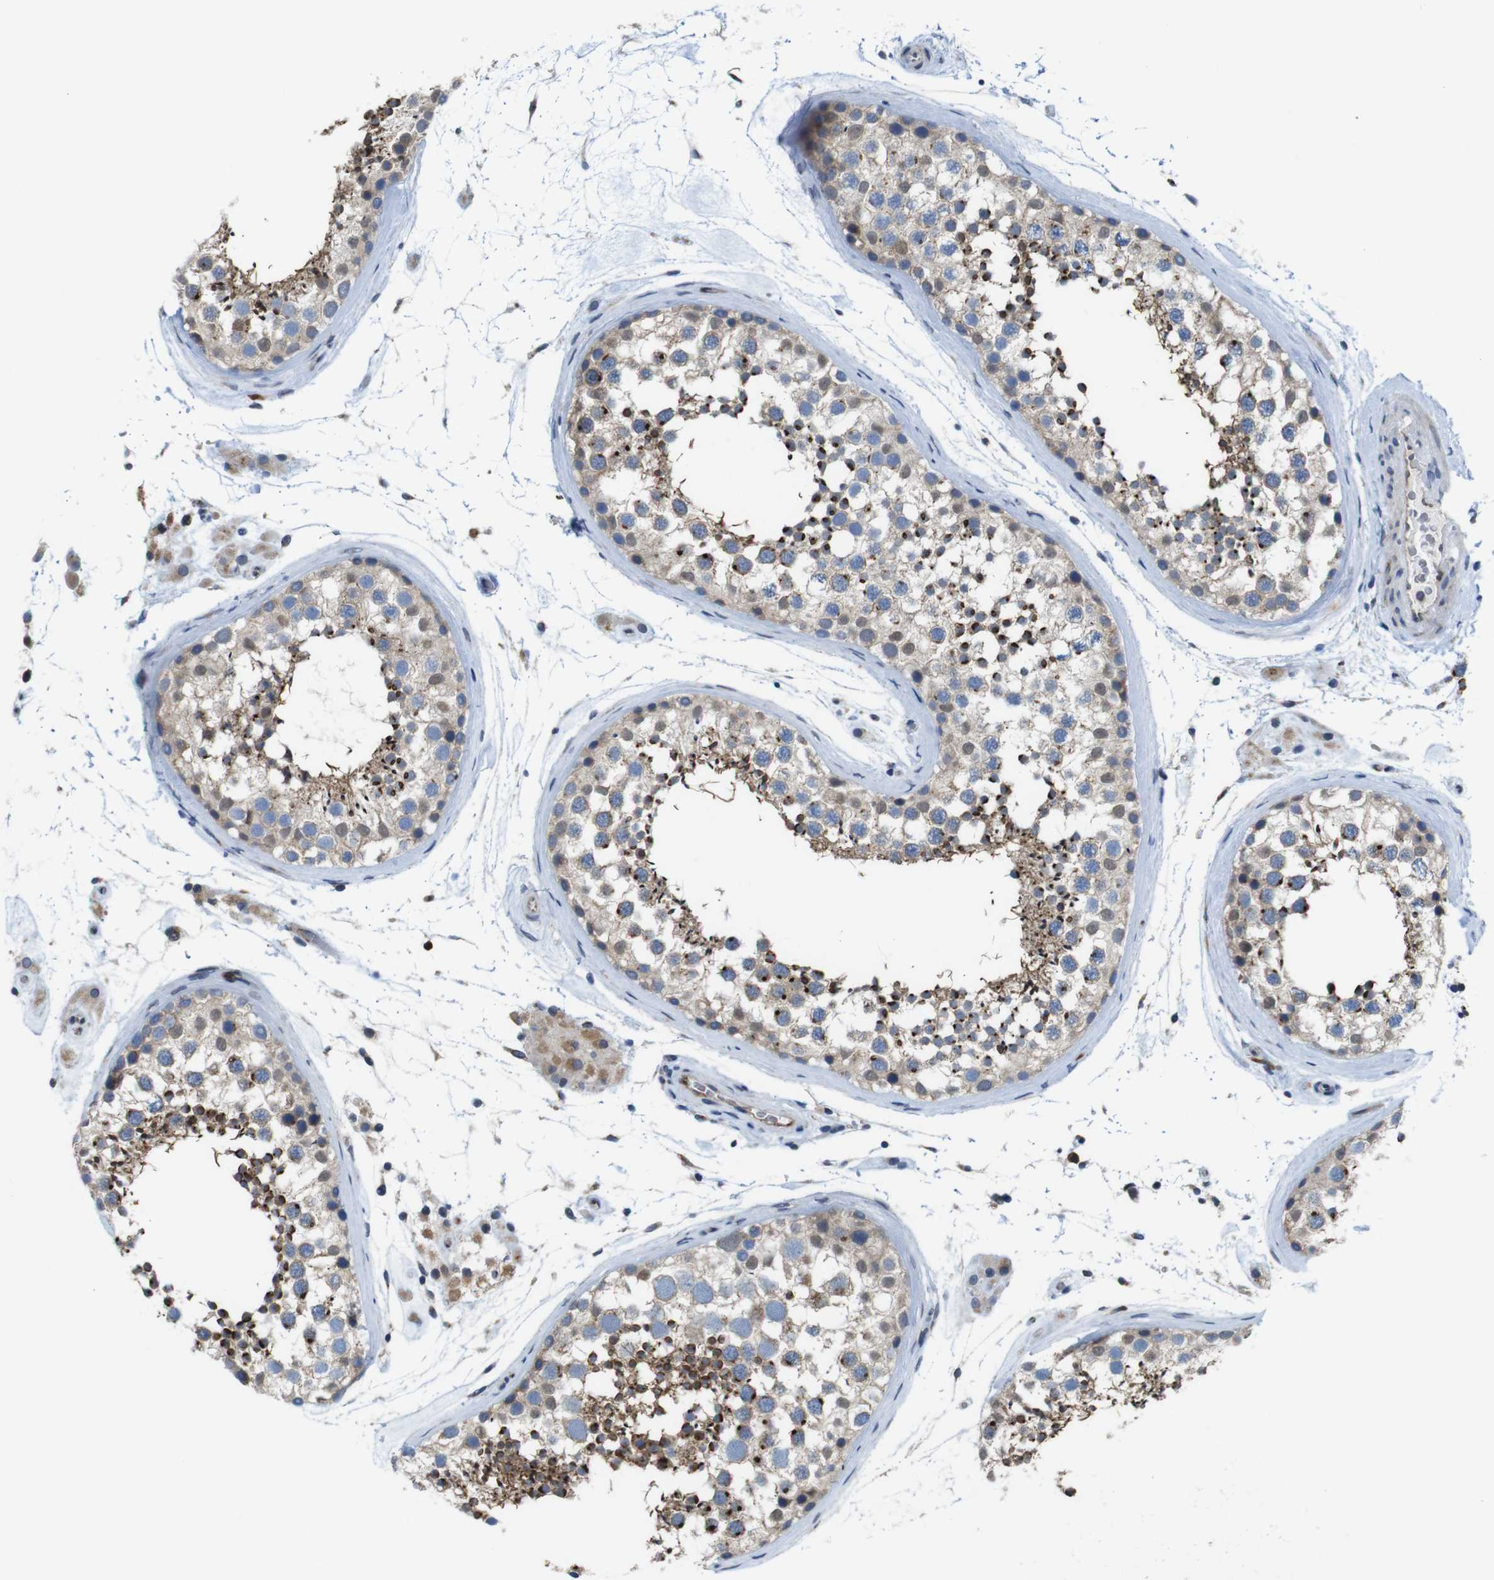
{"staining": {"intensity": "strong", "quantity": "25%-75%", "location": "cytoplasmic/membranous"}, "tissue": "testis", "cell_type": "Cells in seminiferous ducts", "image_type": "normal", "snomed": [{"axis": "morphology", "description": "Normal tissue, NOS"}, {"axis": "topography", "description": "Testis"}], "caption": "Immunohistochemistry micrograph of benign human testis stained for a protein (brown), which exhibits high levels of strong cytoplasmic/membranous staining in about 25%-75% of cells in seminiferous ducts.", "gene": "EFCAB14", "patient": {"sex": "male", "age": 46}}